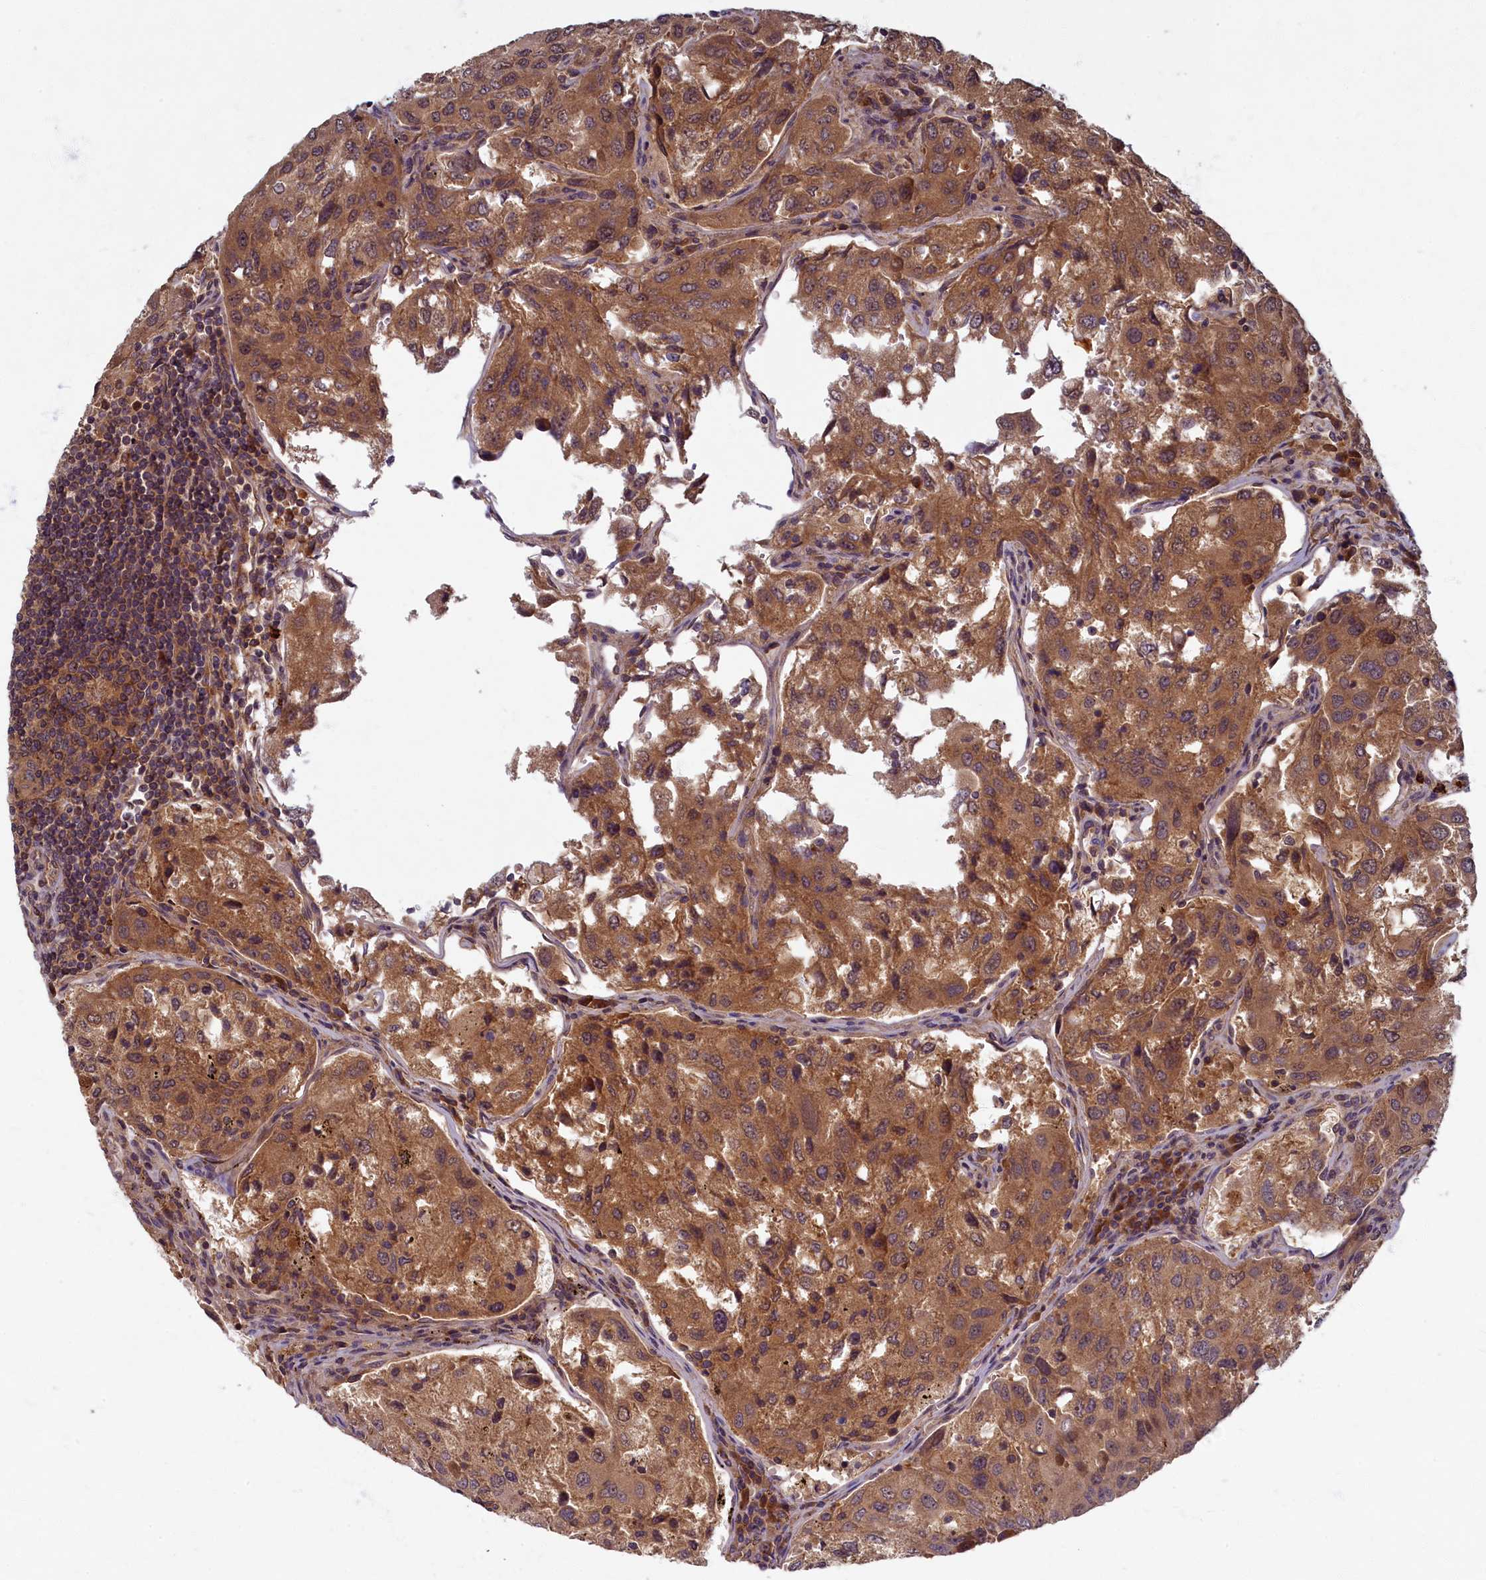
{"staining": {"intensity": "moderate", "quantity": ">75%", "location": "cytoplasmic/membranous,nuclear"}, "tissue": "urothelial cancer", "cell_type": "Tumor cells", "image_type": "cancer", "snomed": [{"axis": "morphology", "description": "Urothelial carcinoma, High grade"}, {"axis": "topography", "description": "Lymph node"}, {"axis": "topography", "description": "Urinary bladder"}], "caption": "The photomicrograph shows staining of urothelial cancer, revealing moderate cytoplasmic/membranous and nuclear protein expression (brown color) within tumor cells.", "gene": "BICD1", "patient": {"sex": "male", "age": 51}}